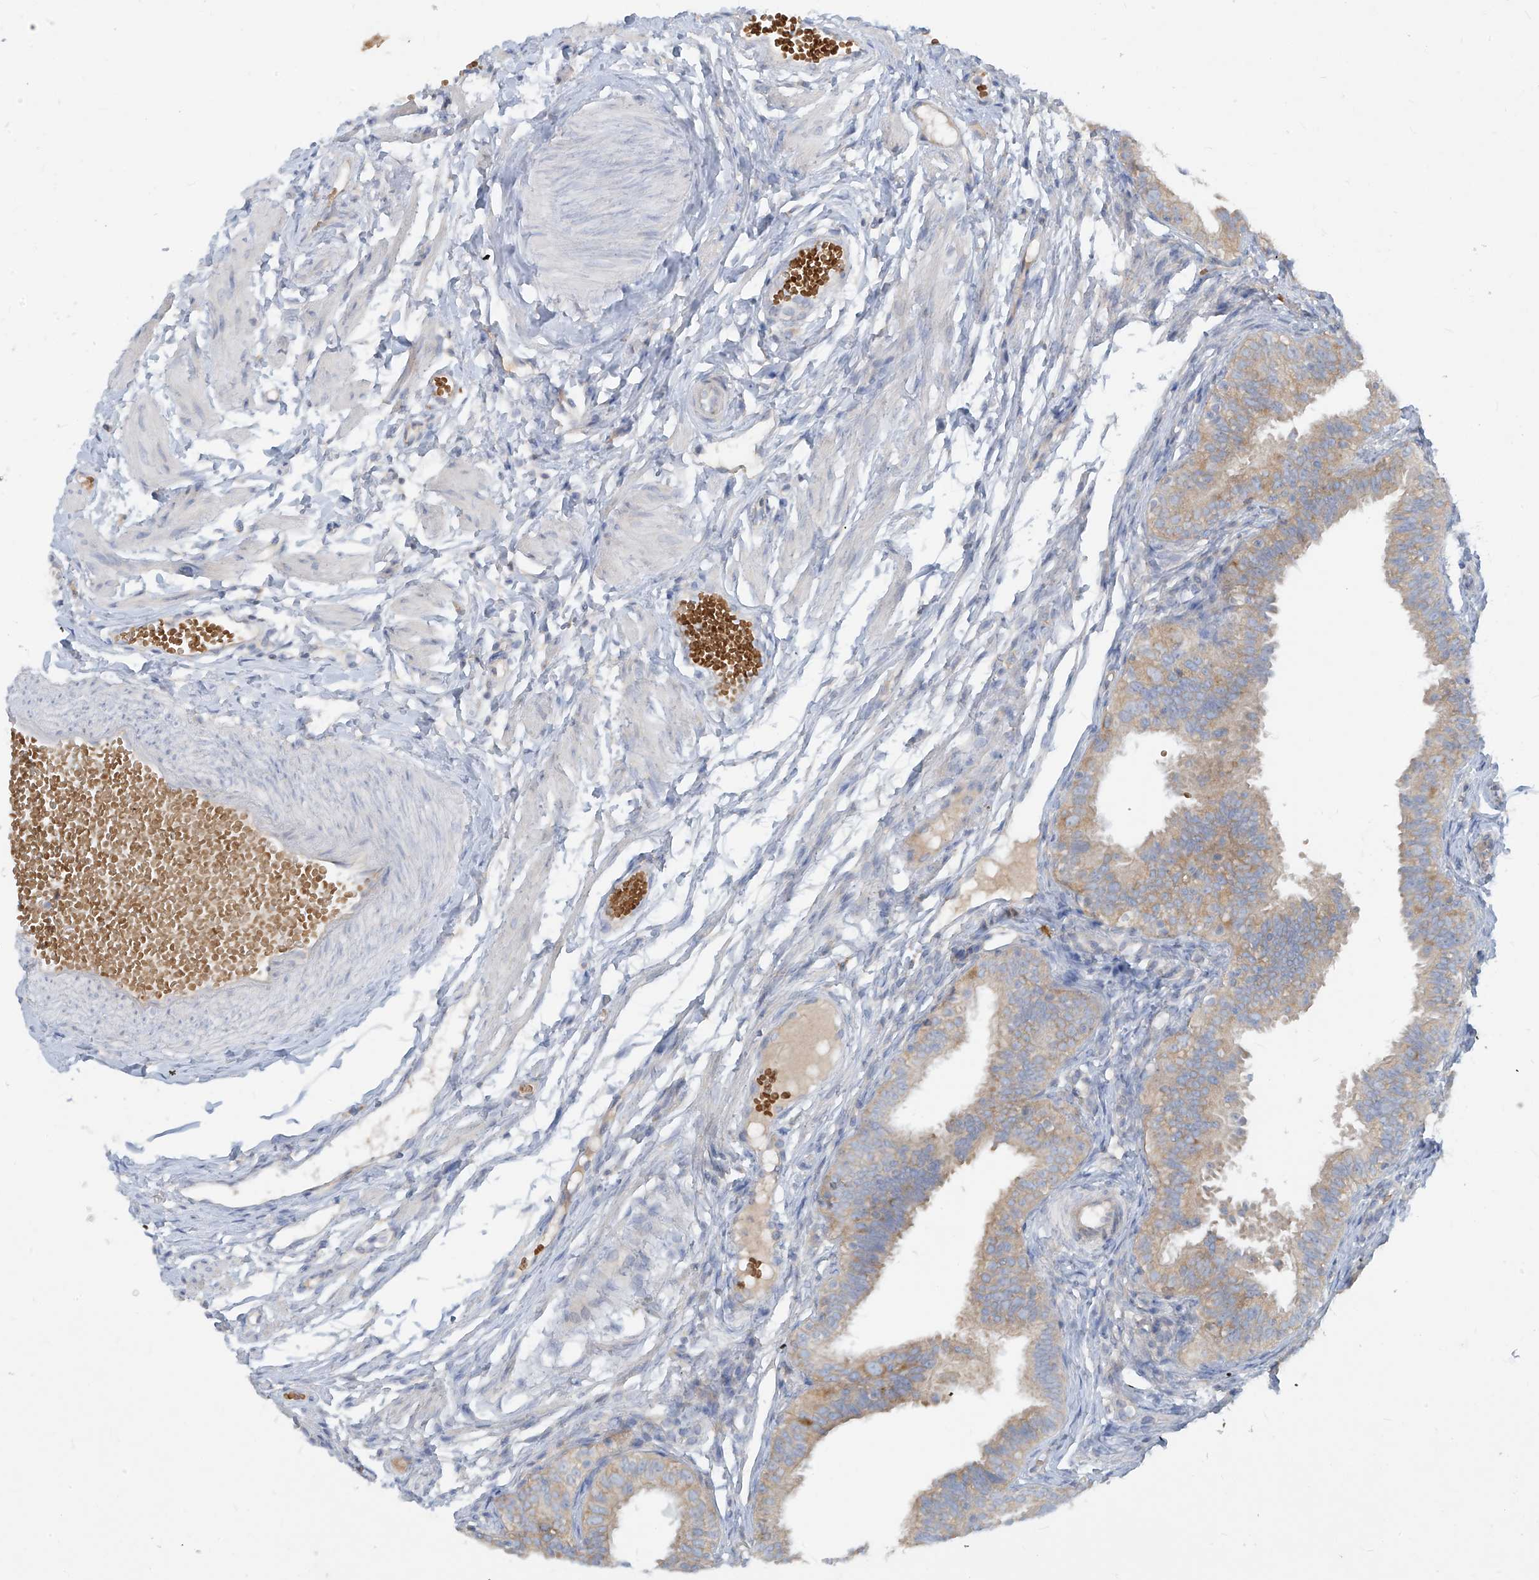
{"staining": {"intensity": "weak", "quantity": "25%-75%", "location": "cytoplasmic/membranous"}, "tissue": "fallopian tube", "cell_type": "Glandular cells", "image_type": "normal", "snomed": [{"axis": "morphology", "description": "Normal tissue, NOS"}, {"axis": "topography", "description": "Fallopian tube"}], "caption": "Immunohistochemical staining of benign human fallopian tube shows weak cytoplasmic/membranous protein positivity in approximately 25%-75% of glandular cells.", "gene": "DGKQ", "patient": {"sex": "female", "age": 35}}